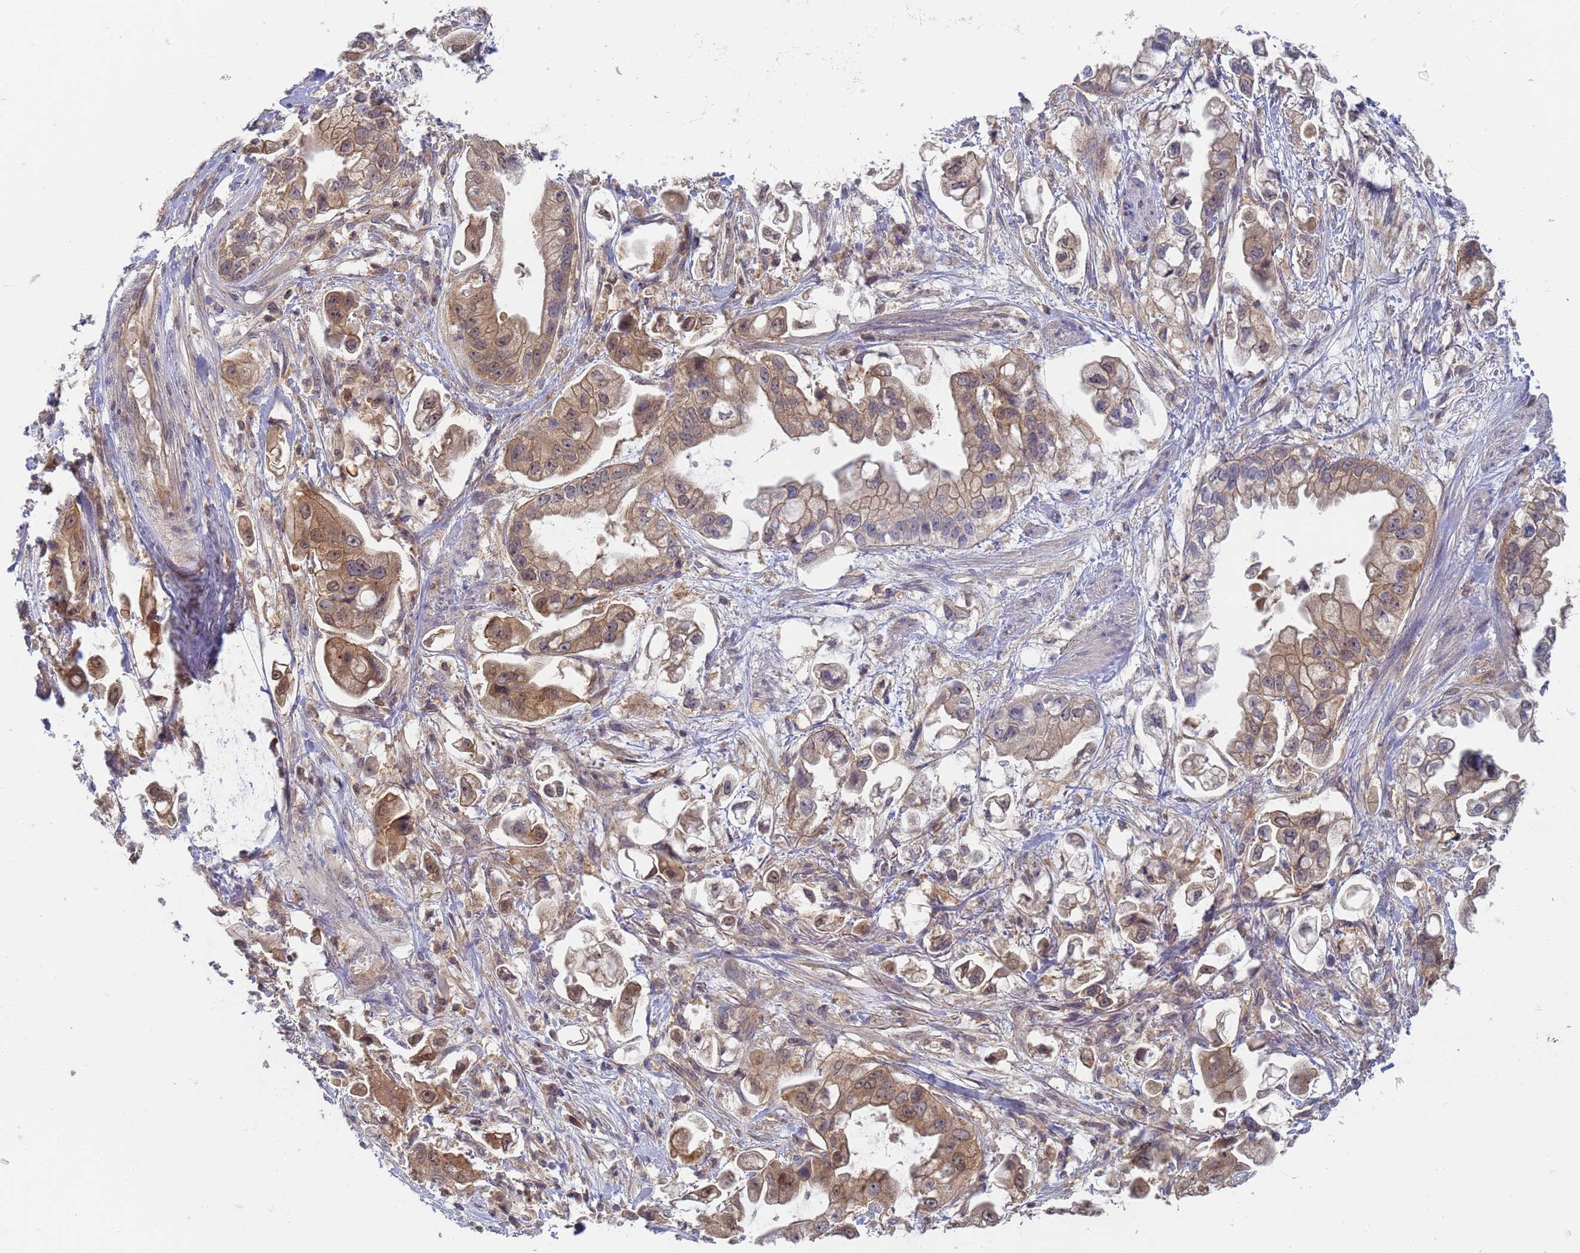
{"staining": {"intensity": "weak", "quantity": ">75%", "location": "cytoplasmic/membranous"}, "tissue": "stomach cancer", "cell_type": "Tumor cells", "image_type": "cancer", "snomed": [{"axis": "morphology", "description": "Adenocarcinoma, NOS"}, {"axis": "topography", "description": "Stomach"}], "caption": "Stomach adenocarcinoma was stained to show a protein in brown. There is low levels of weak cytoplasmic/membranous staining in approximately >75% of tumor cells. Nuclei are stained in blue.", "gene": "SHARPIN", "patient": {"sex": "male", "age": 62}}